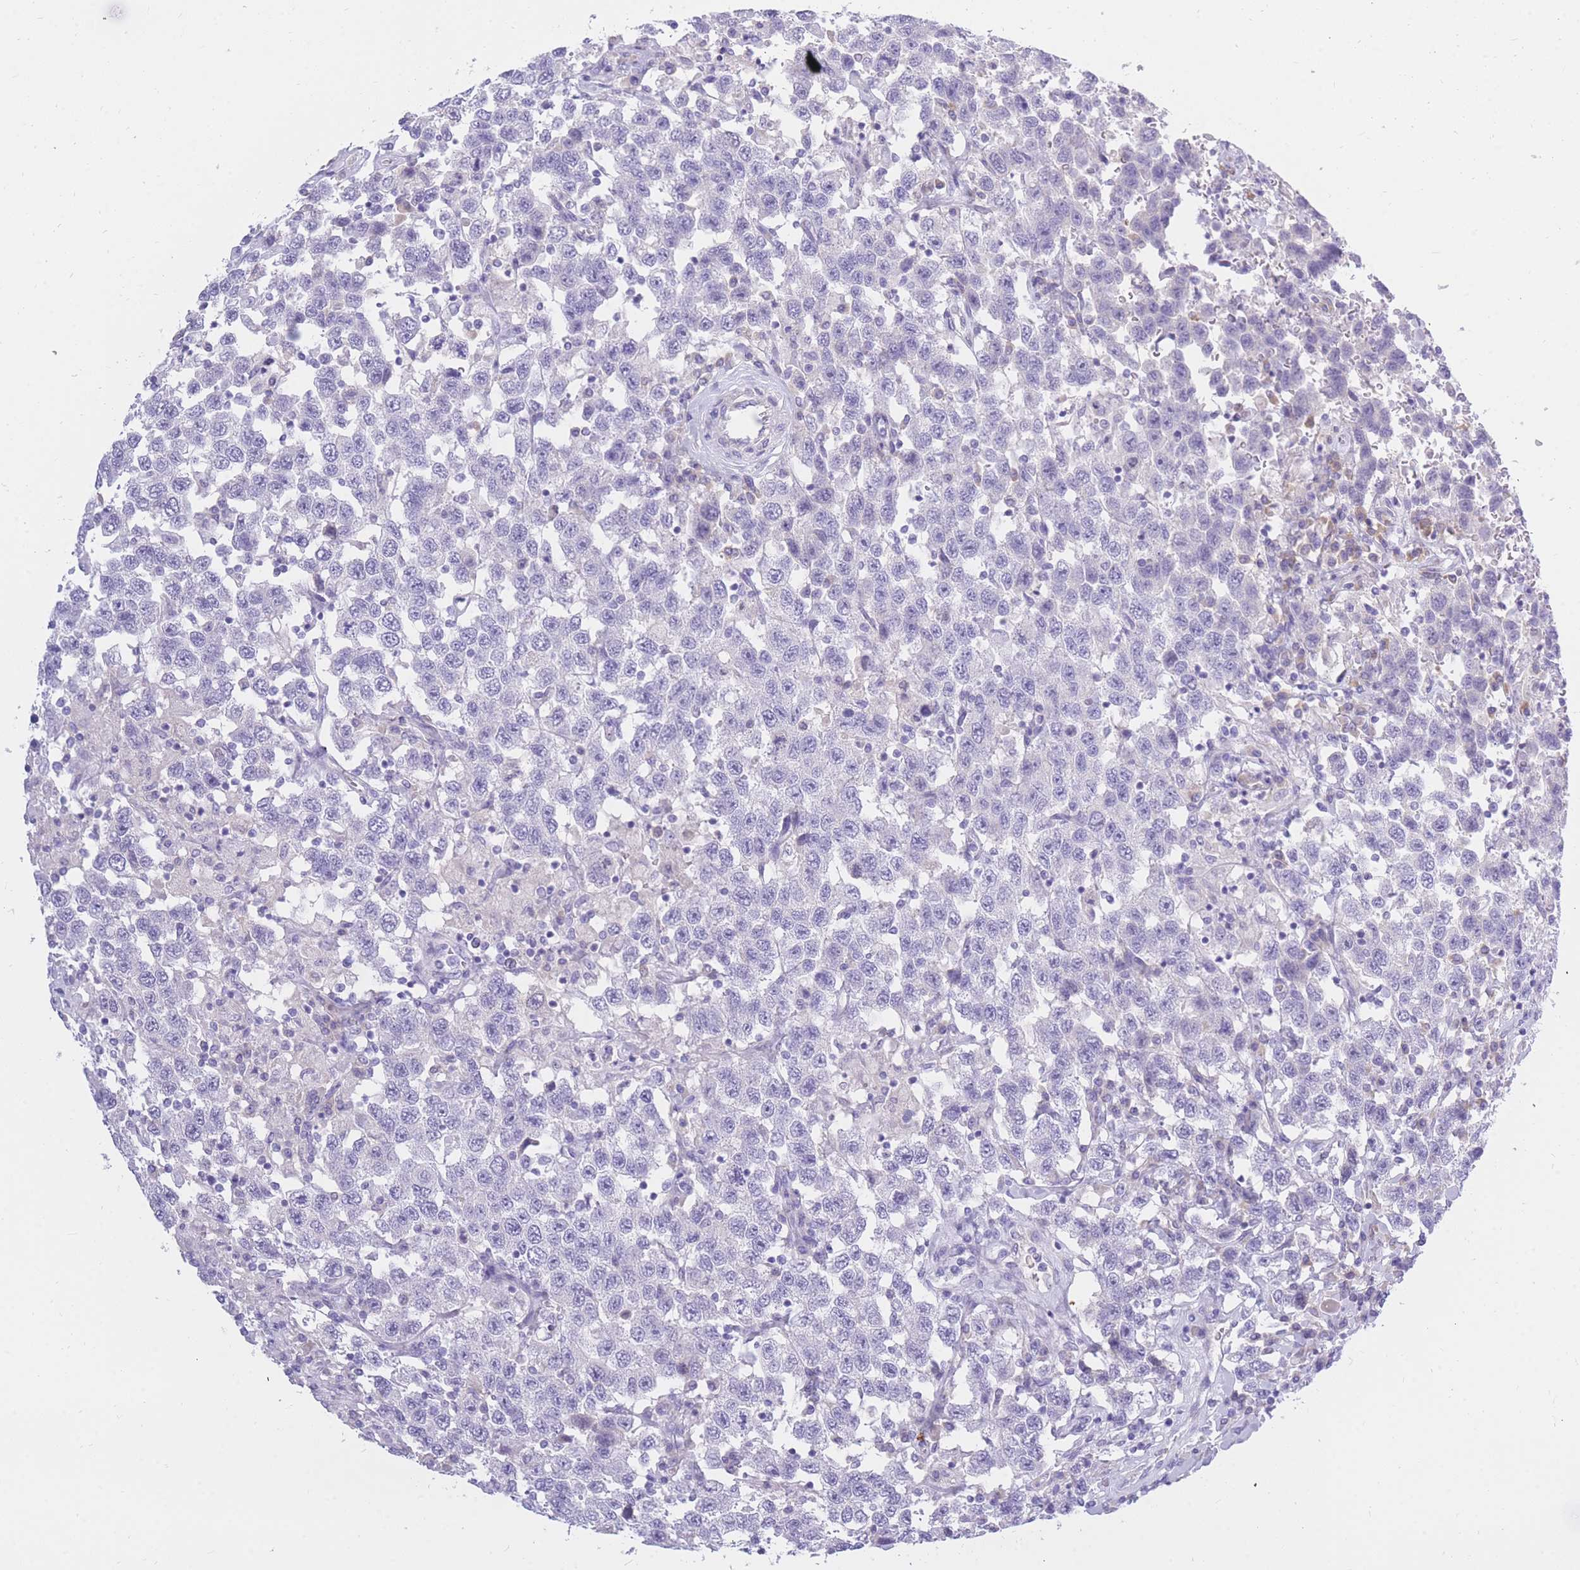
{"staining": {"intensity": "negative", "quantity": "none", "location": "none"}, "tissue": "testis cancer", "cell_type": "Tumor cells", "image_type": "cancer", "snomed": [{"axis": "morphology", "description": "Seminoma, NOS"}, {"axis": "topography", "description": "Testis"}], "caption": "Seminoma (testis) was stained to show a protein in brown. There is no significant expression in tumor cells. (Immunohistochemistry, brightfield microscopy, high magnification).", "gene": "TPSD1", "patient": {"sex": "male", "age": 41}}